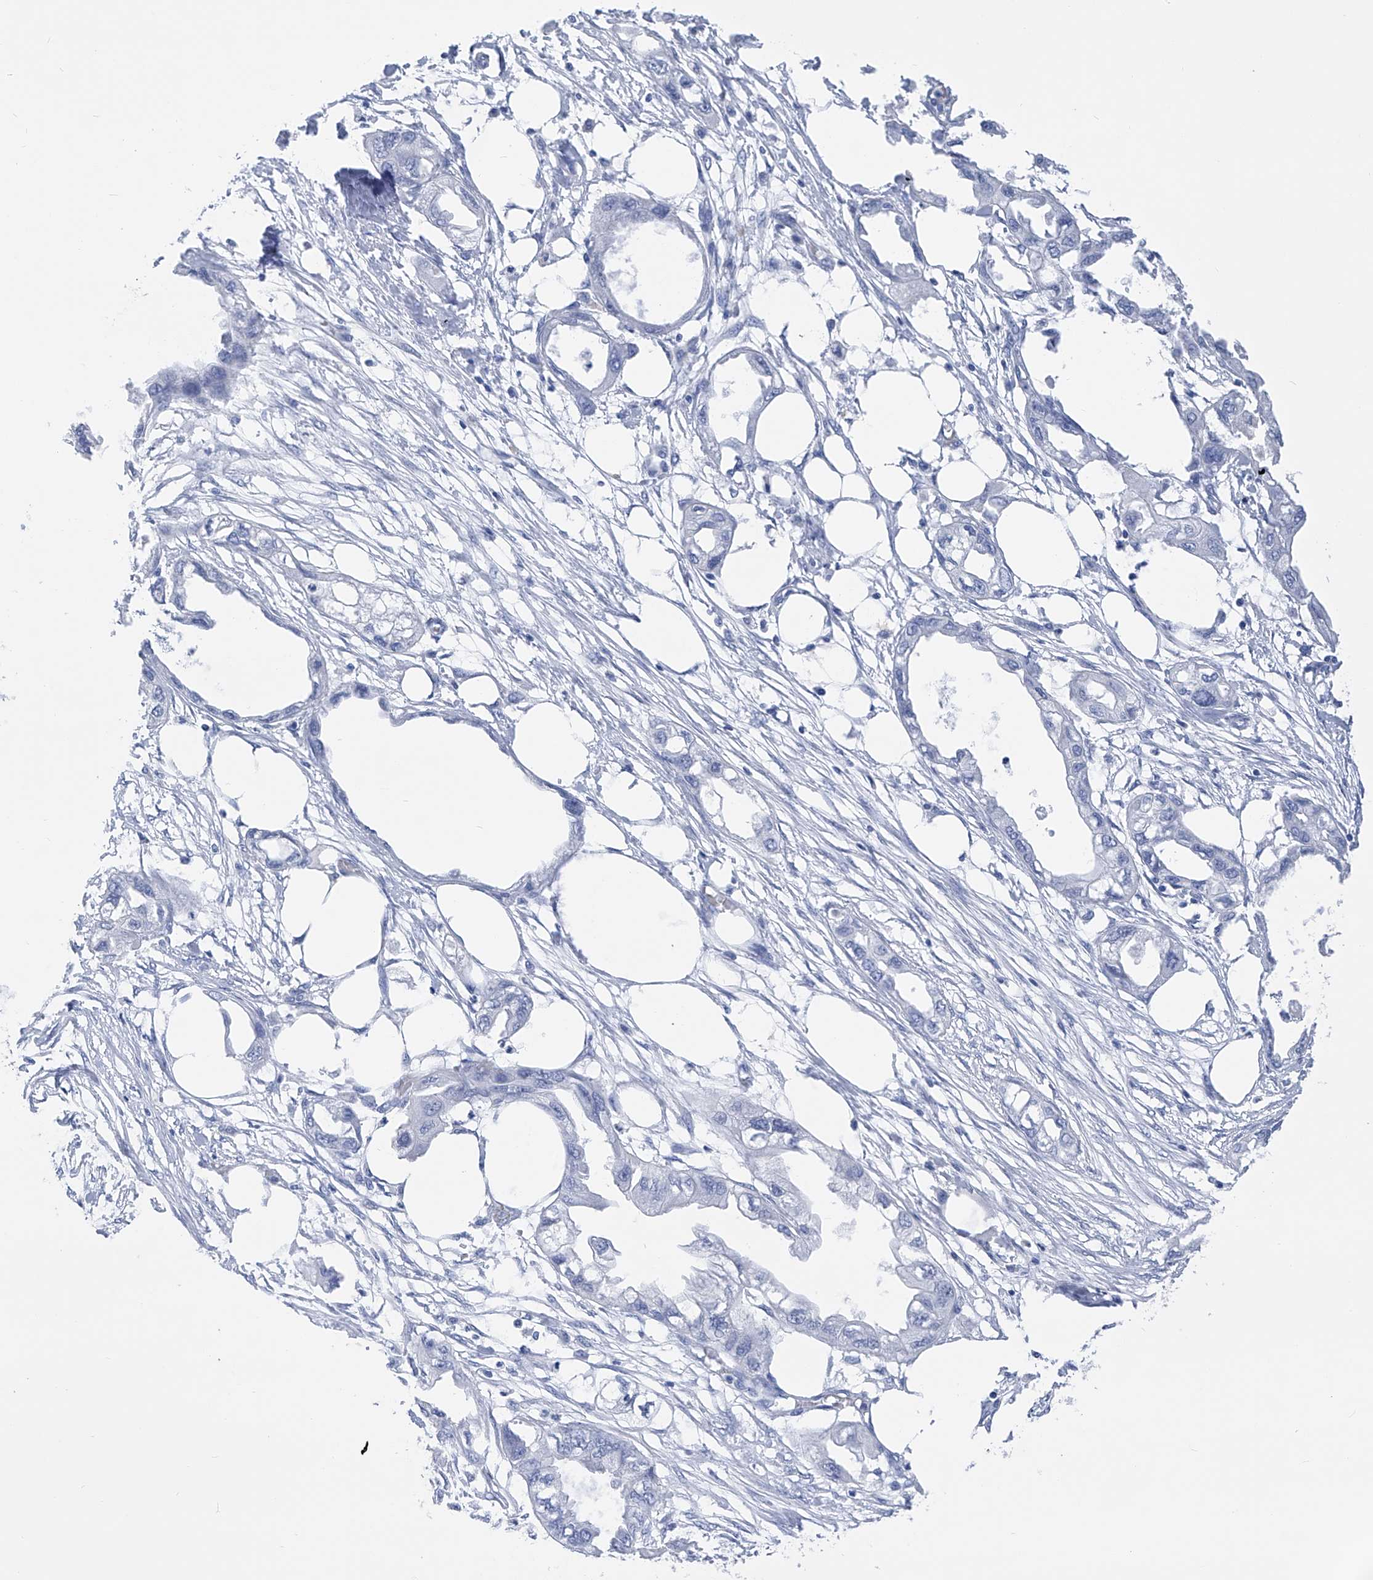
{"staining": {"intensity": "negative", "quantity": "none", "location": "none"}, "tissue": "endometrial cancer", "cell_type": "Tumor cells", "image_type": "cancer", "snomed": [{"axis": "morphology", "description": "Adenocarcinoma, NOS"}, {"axis": "morphology", "description": "Adenocarcinoma, metastatic, NOS"}, {"axis": "topography", "description": "Adipose tissue"}, {"axis": "topography", "description": "Endometrium"}], "caption": "Tumor cells are negative for brown protein staining in adenocarcinoma (endometrial).", "gene": "ADRA1A", "patient": {"sex": "female", "age": 67}}